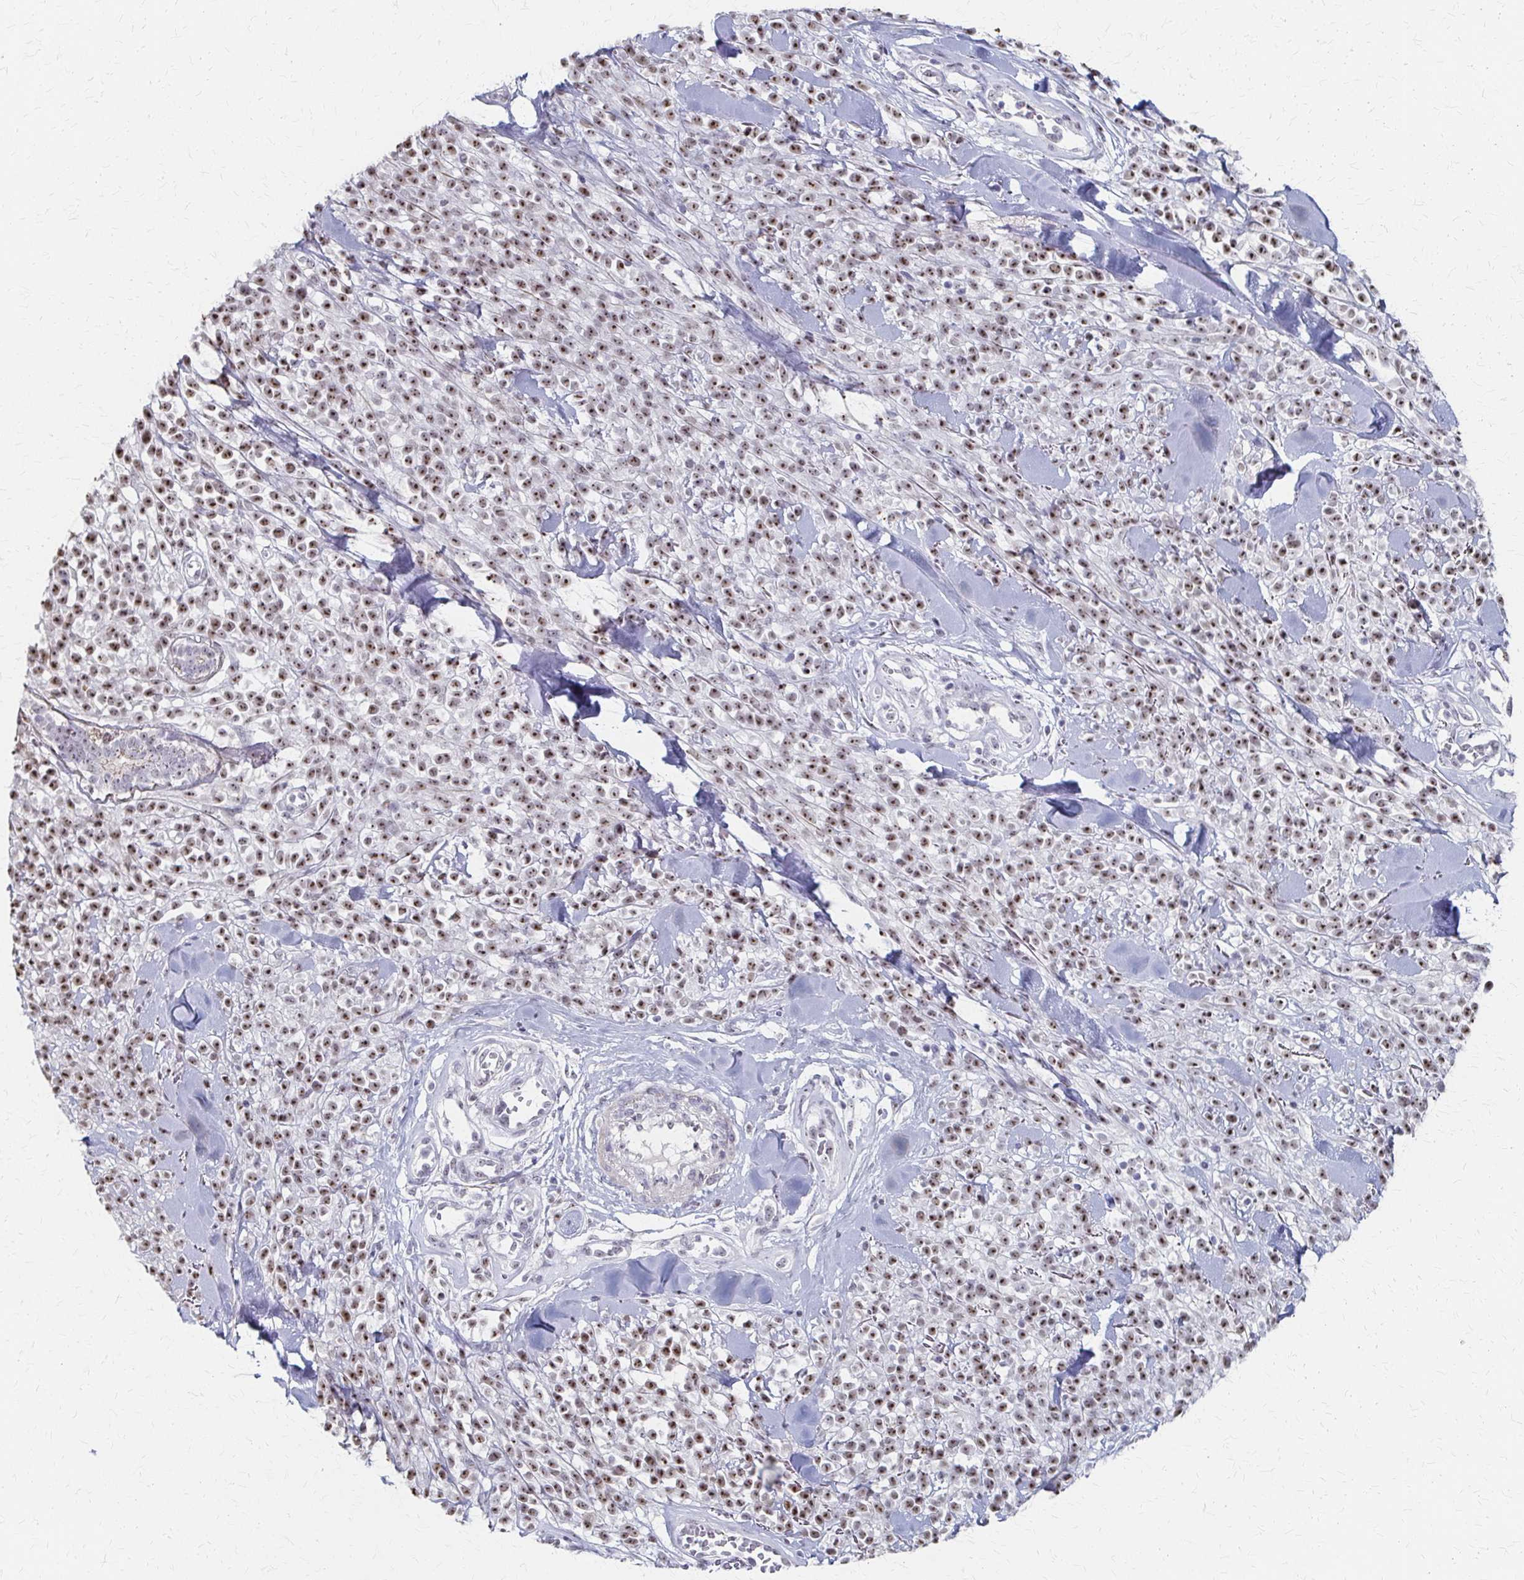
{"staining": {"intensity": "moderate", "quantity": ">75%", "location": "nuclear"}, "tissue": "melanoma", "cell_type": "Tumor cells", "image_type": "cancer", "snomed": [{"axis": "morphology", "description": "Malignant melanoma, NOS"}, {"axis": "topography", "description": "Skin"}, {"axis": "topography", "description": "Skin of trunk"}], "caption": "This photomicrograph reveals melanoma stained with immunohistochemistry to label a protein in brown. The nuclear of tumor cells show moderate positivity for the protein. Nuclei are counter-stained blue.", "gene": "PES1", "patient": {"sex": "male", "age": 74}}